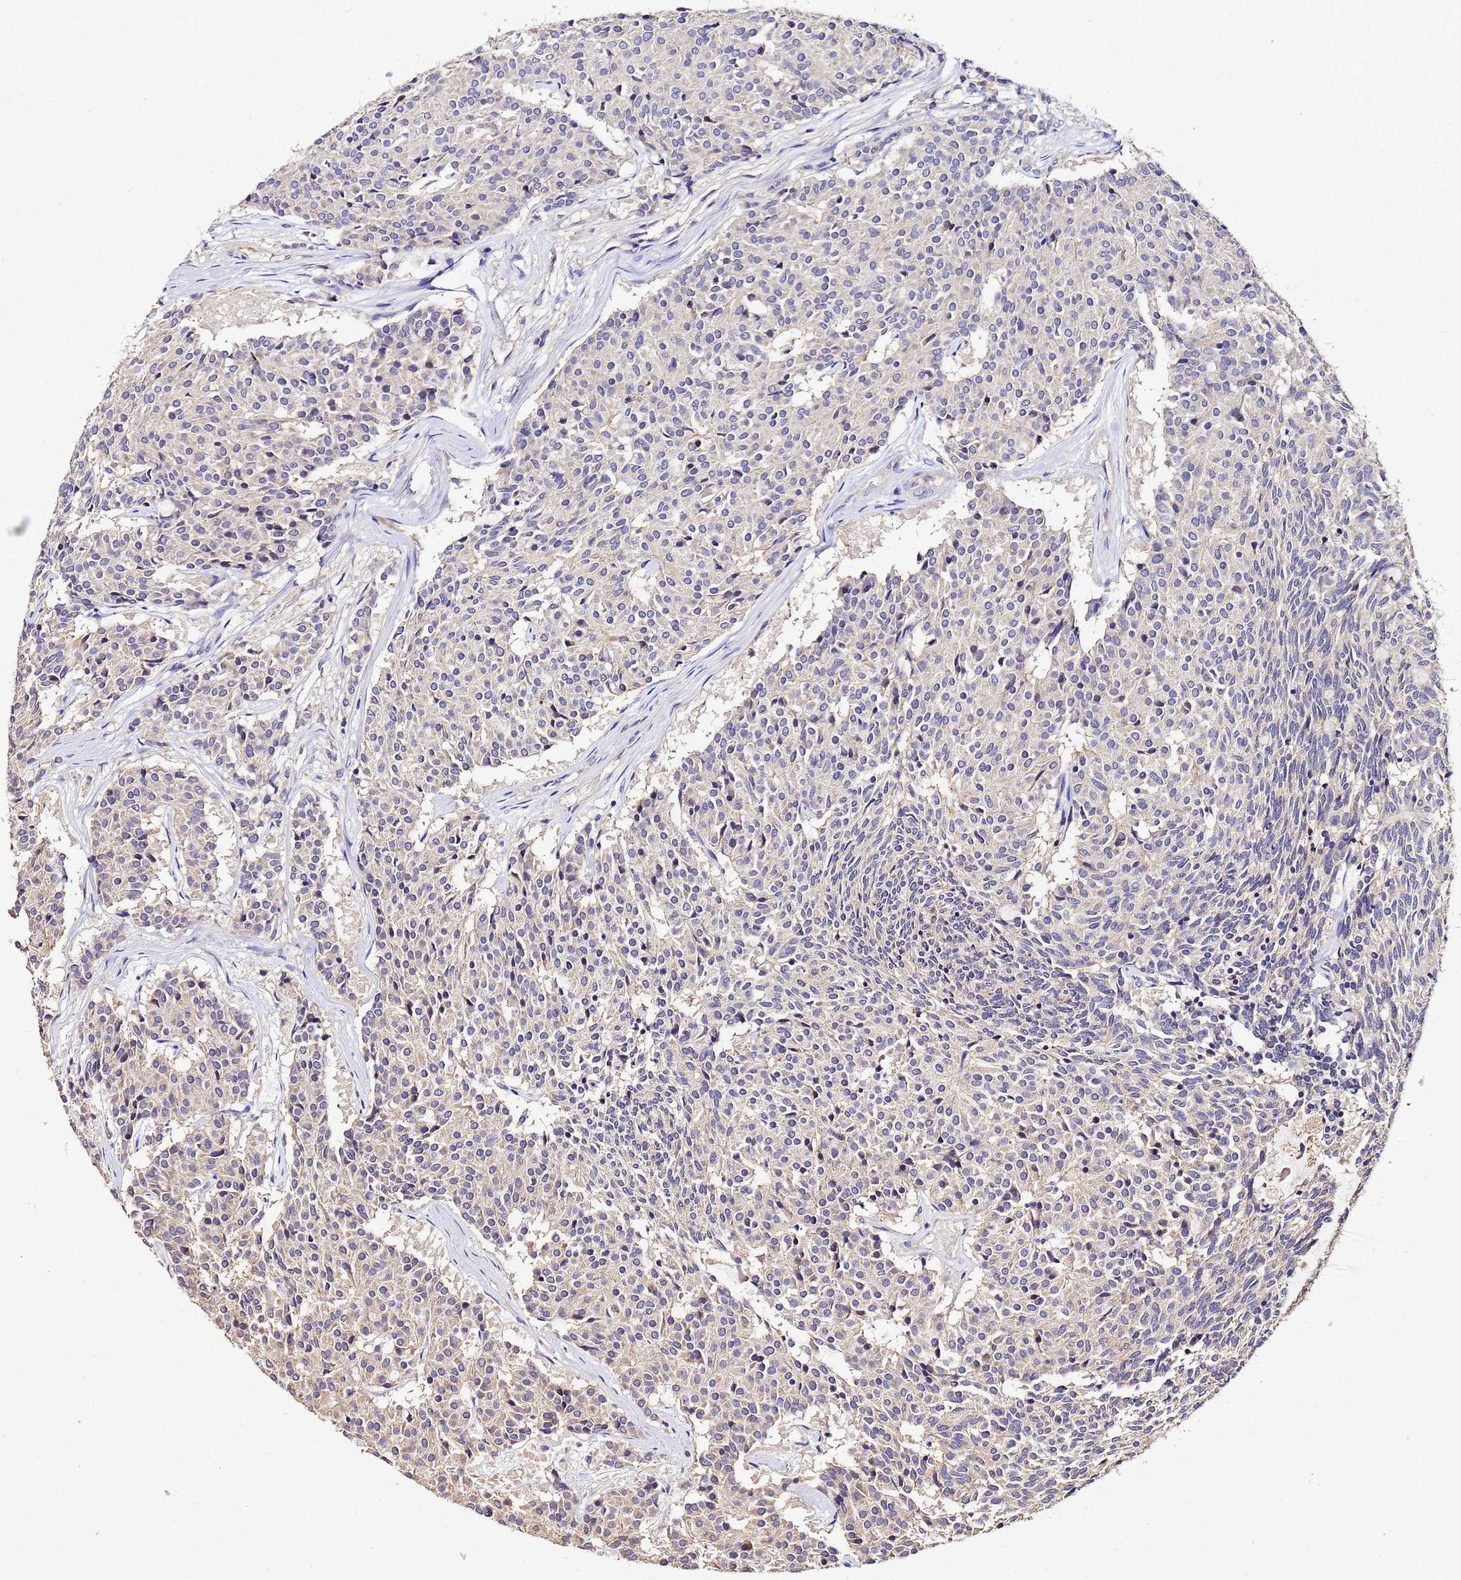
{"staining": {"intensity": "negative", "quantity": "none", "location": "none"}, "tissue": "carcinoid", "cell_type": "Tumor cells", "image_type": "cancer", "snomed": [{"axis": "morphology", "description": "Carcinoid, malignant, NOS"}, {"axis": "topography", "description": "Pancreas"}], "caption": "IHC micrograph of carcinoid stained for a protein (brown), which displays no positivity in tumor cells. Brightfield microscopy of immunohistochemistry (IHC) stained with DAB (3,3'-diaminobenzidine) (brown) and hematoxylin (blue), captured at high magnification.", "gene": "MTERF1", "patient": {"sex": "female", "age": 54}}